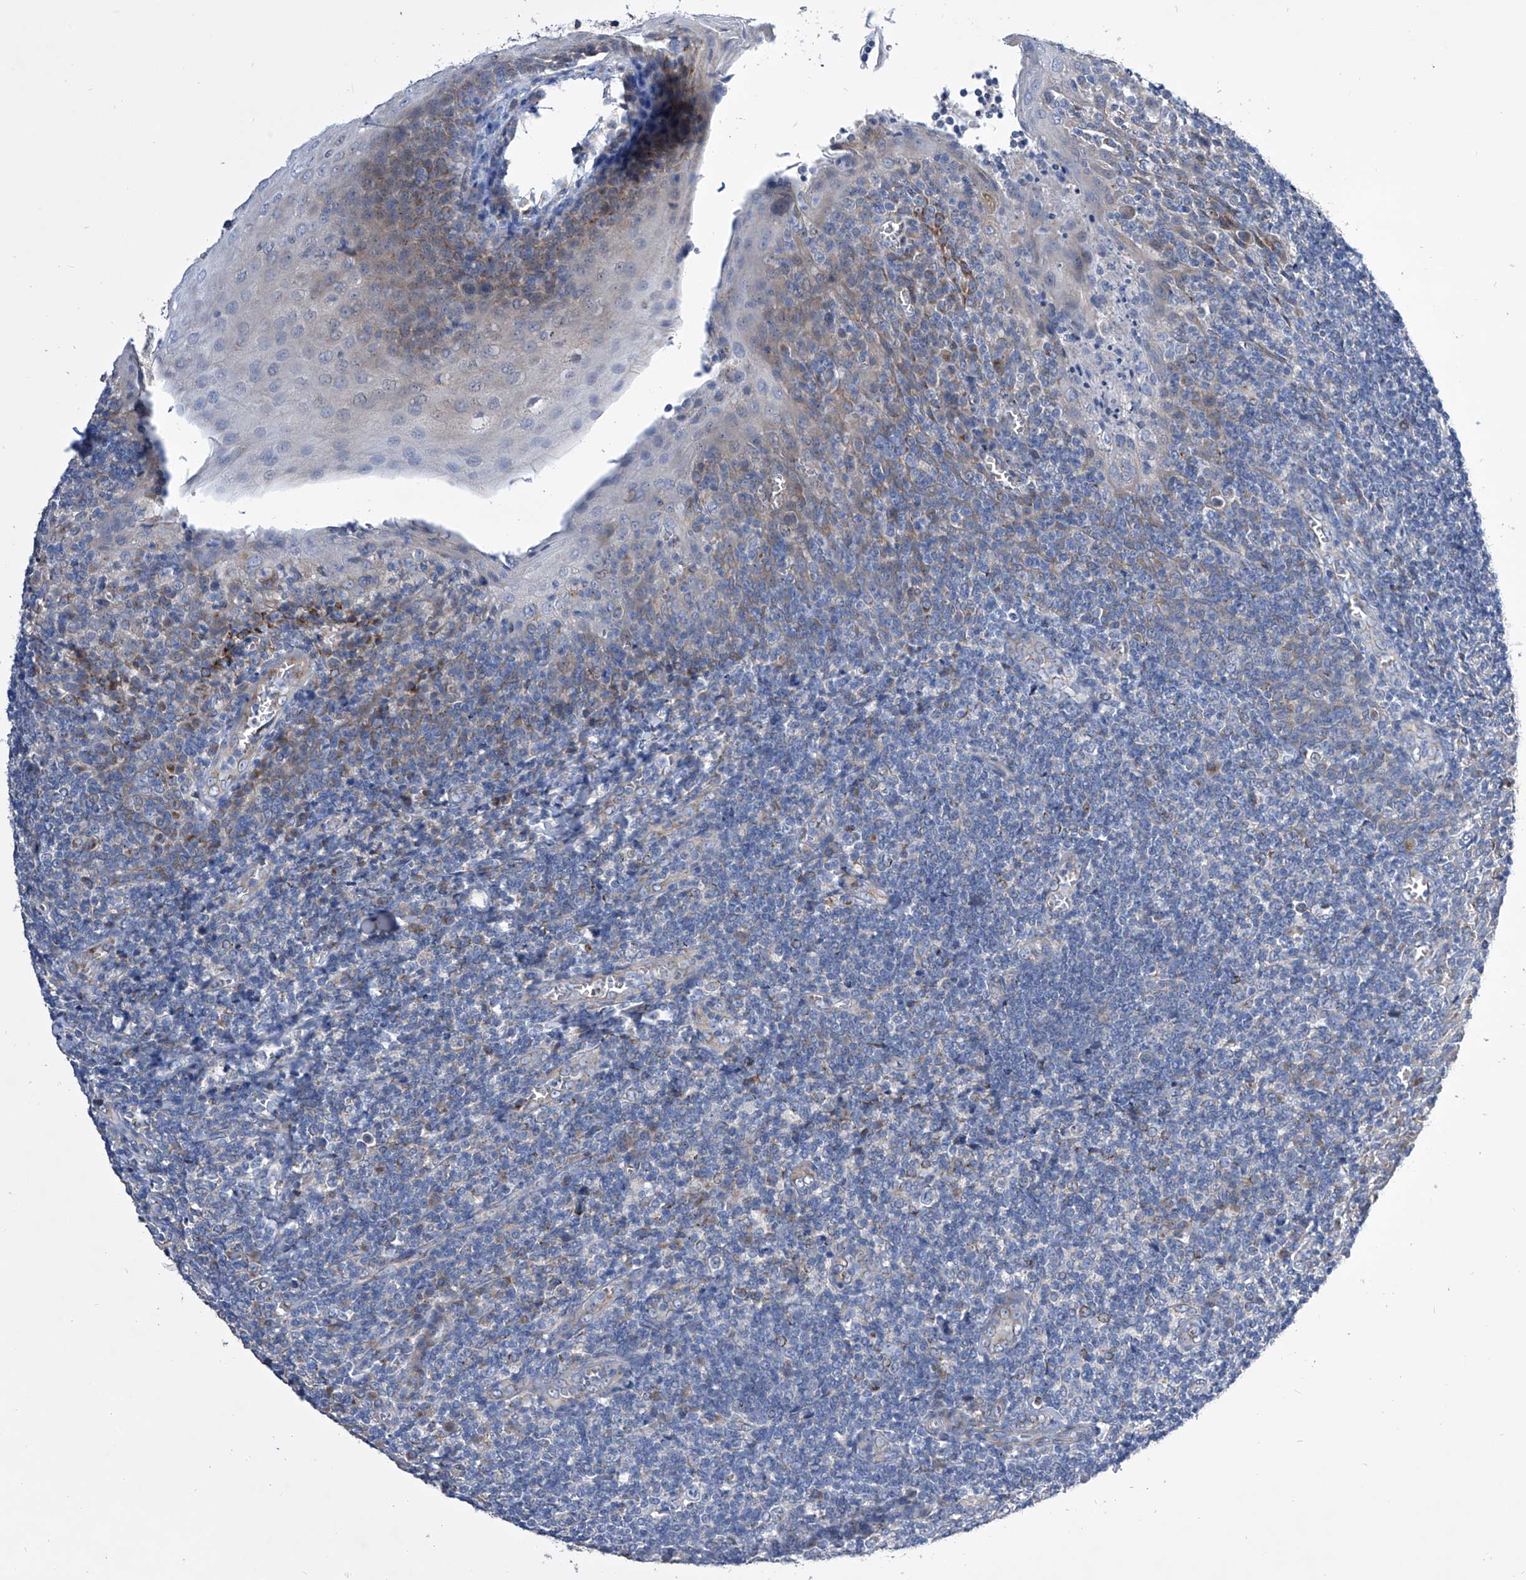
{"staining": {"intensity": "moderate", "quantity": "<25%", "location": "cytoplasmic/membranous"}, "tissue": "tonsil", "cell_type": "Germinal center cells", "image_type": "normal", "snomed": [{"axis": "morphology", "description": "Normal tissue, NOS"}, {"axis": "topography", "description": "Tonsil"}], "caption": "High-magnification brightfield microscopy of benign tonsil stained with DAB (brown) and counterstained with hematoxylin (blue). germinal center cells exhibit moderate cytoplasmic/membranous staining is identified in approximately<25% of cells.", "gene": "TJAP1", "patient": {"sex": "male", "age": 27}}